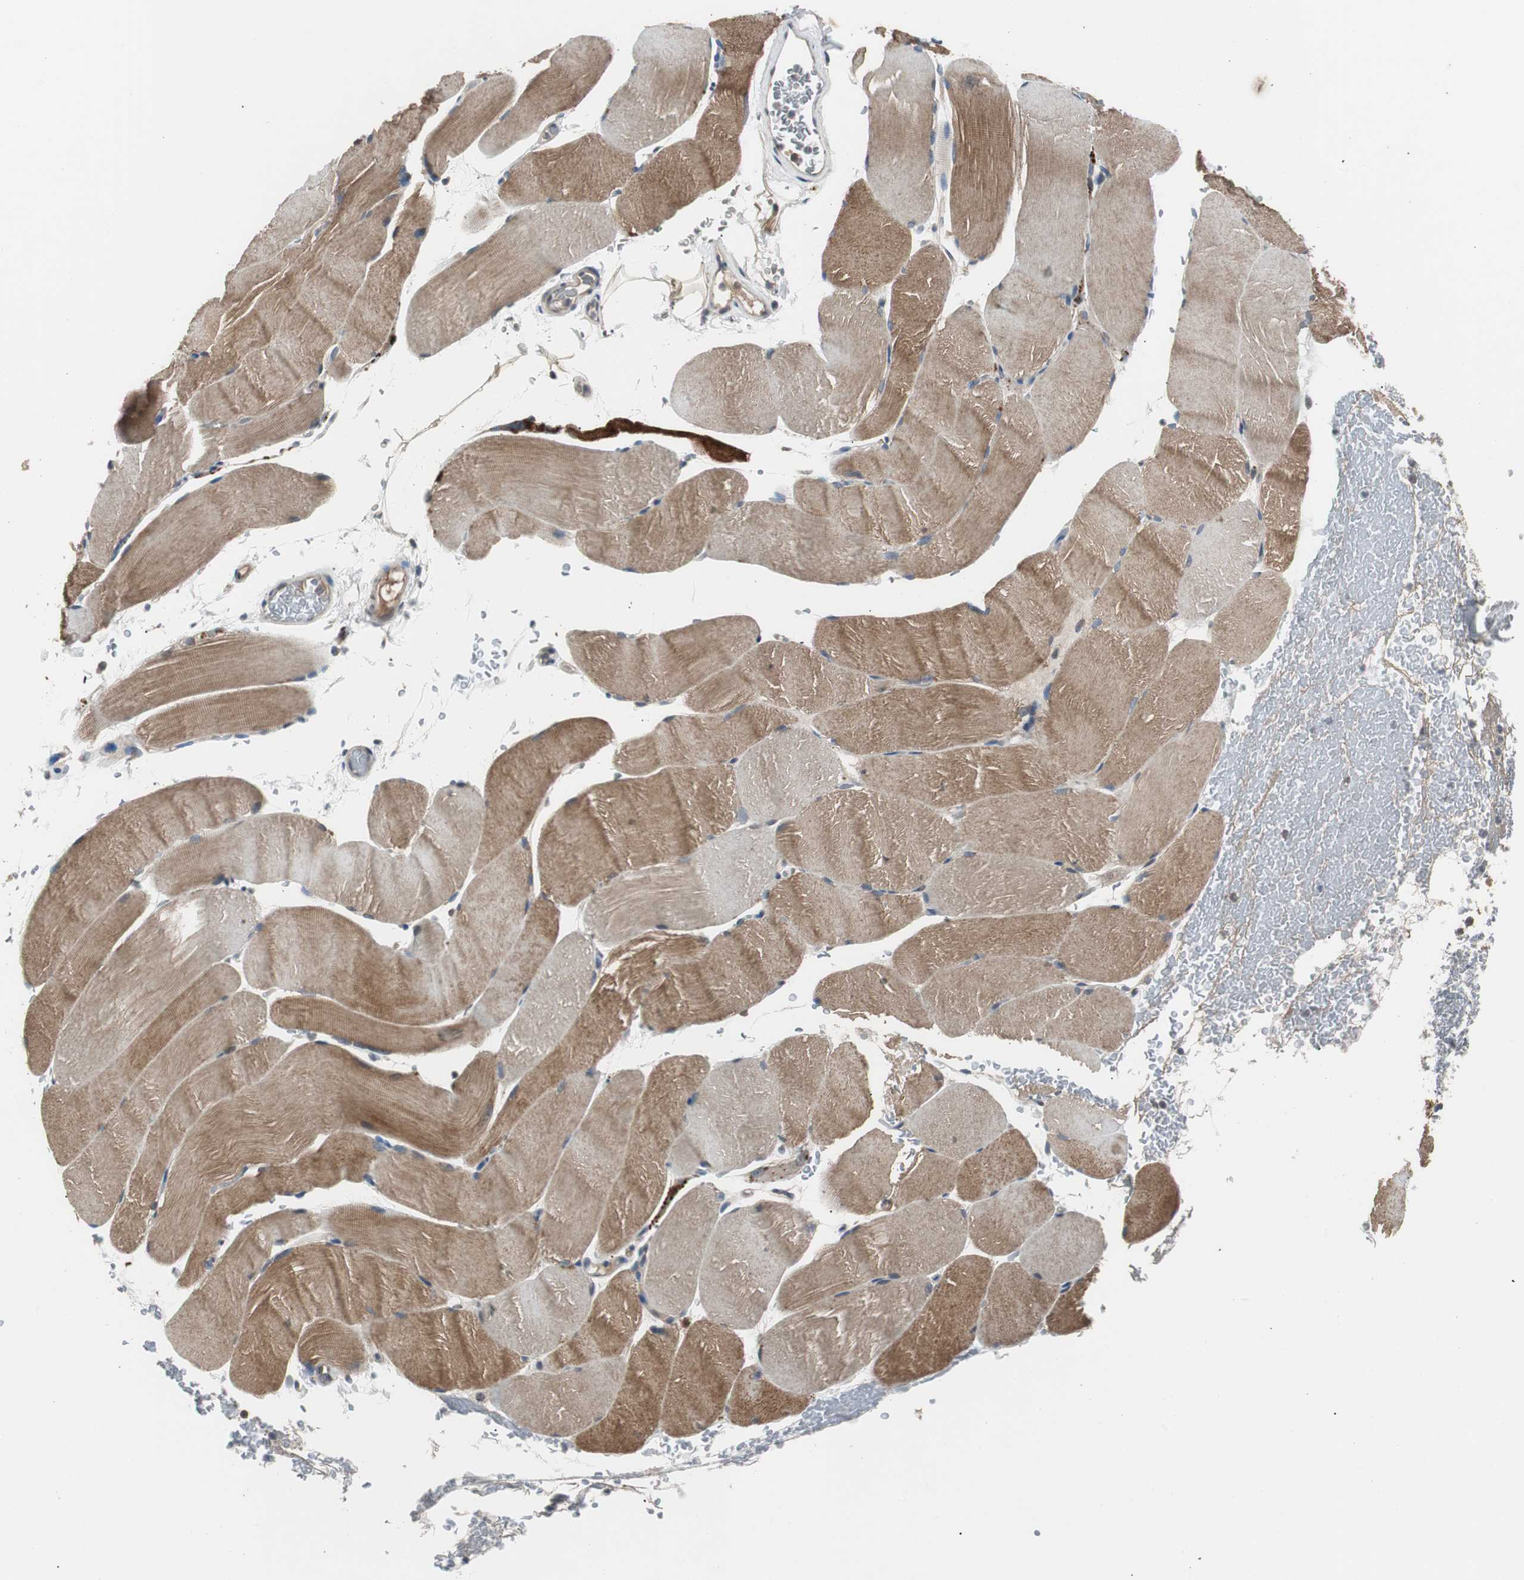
{"staining": {"intensity": "moderate", "quantity": ">75%", "location": "cytoplasmic/membranous"}, "tissue": "skeletal muscle", "cell_type": "Myocytes", "image_type": "normal", "snomed": [{"axis": "morphology", "description": "Normal tissue, NOS"}, {"axis": "topography", "description": "Skeletal muscle"}], "caption": "Protein expression analysis of normal human skeletal muscle reveals moderate cytoplasmic/membranous positivity in approximately >75% of myocytes. Immunohistochemistry stains the protein of interest in brown and the nuclei are stained blue.", "gene": "ZMPSTE24", "patient": {"sex": "female", "age": 37}}